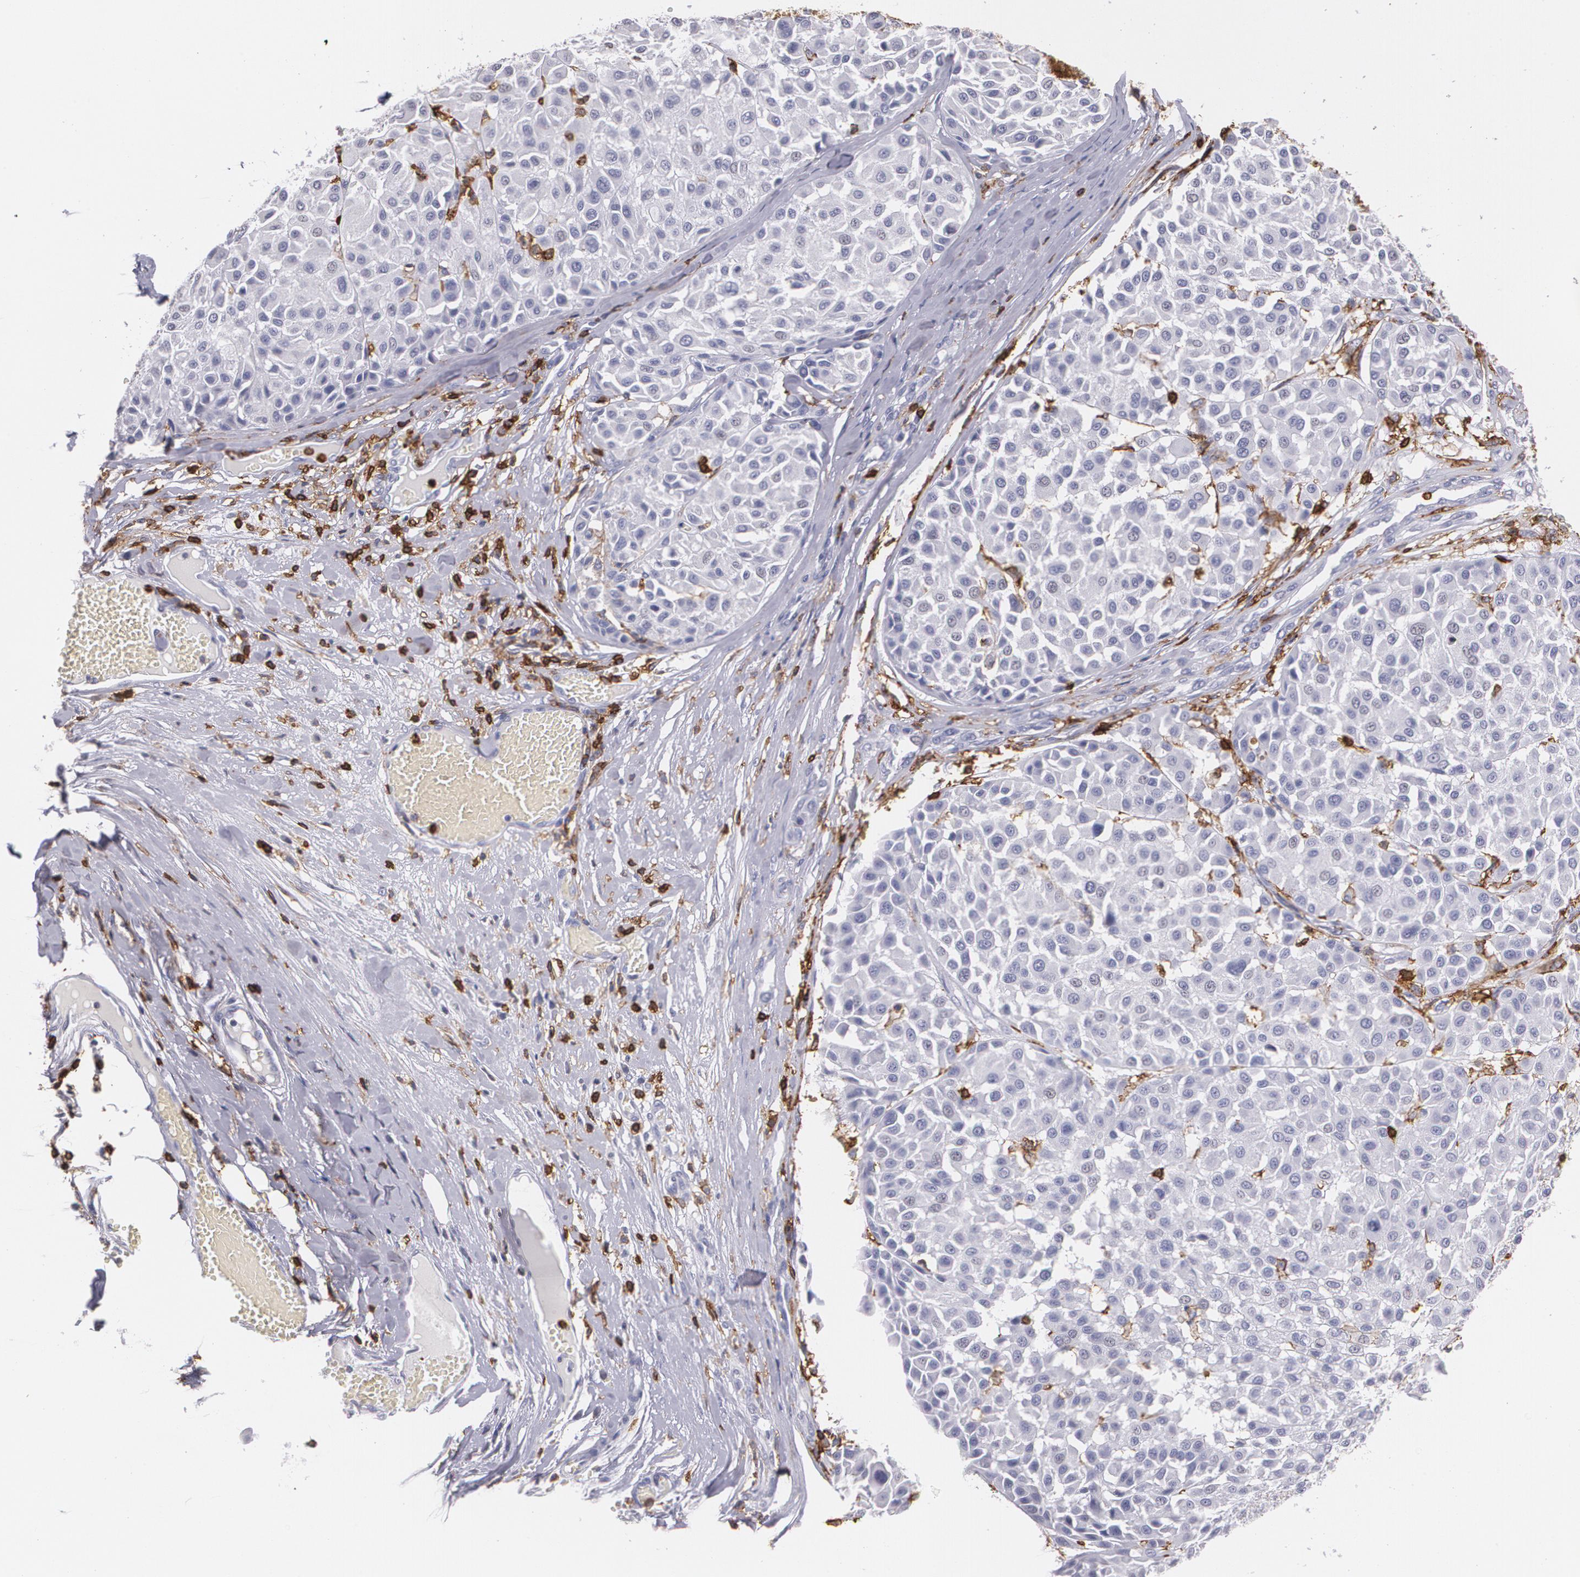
{"staining": {"intensity": "negative", "quantity": "none", "location": "none"}, "tissue": "melanoma", "cell_type": "Tumor cells", "image_type": "cancer", "snomed": [{"axis": "morphology", "description": "Malignant melanoma, Metastatic site"}, {"axis": "topography", "description": "Soft tissue"}], "caption": "Malignant melanoma (metastatic site) stained for a protein using IHC demonstrates no expression tumor cells.", "gene": "PTPRC", "patient": {"sex": "male", "age": 41}}